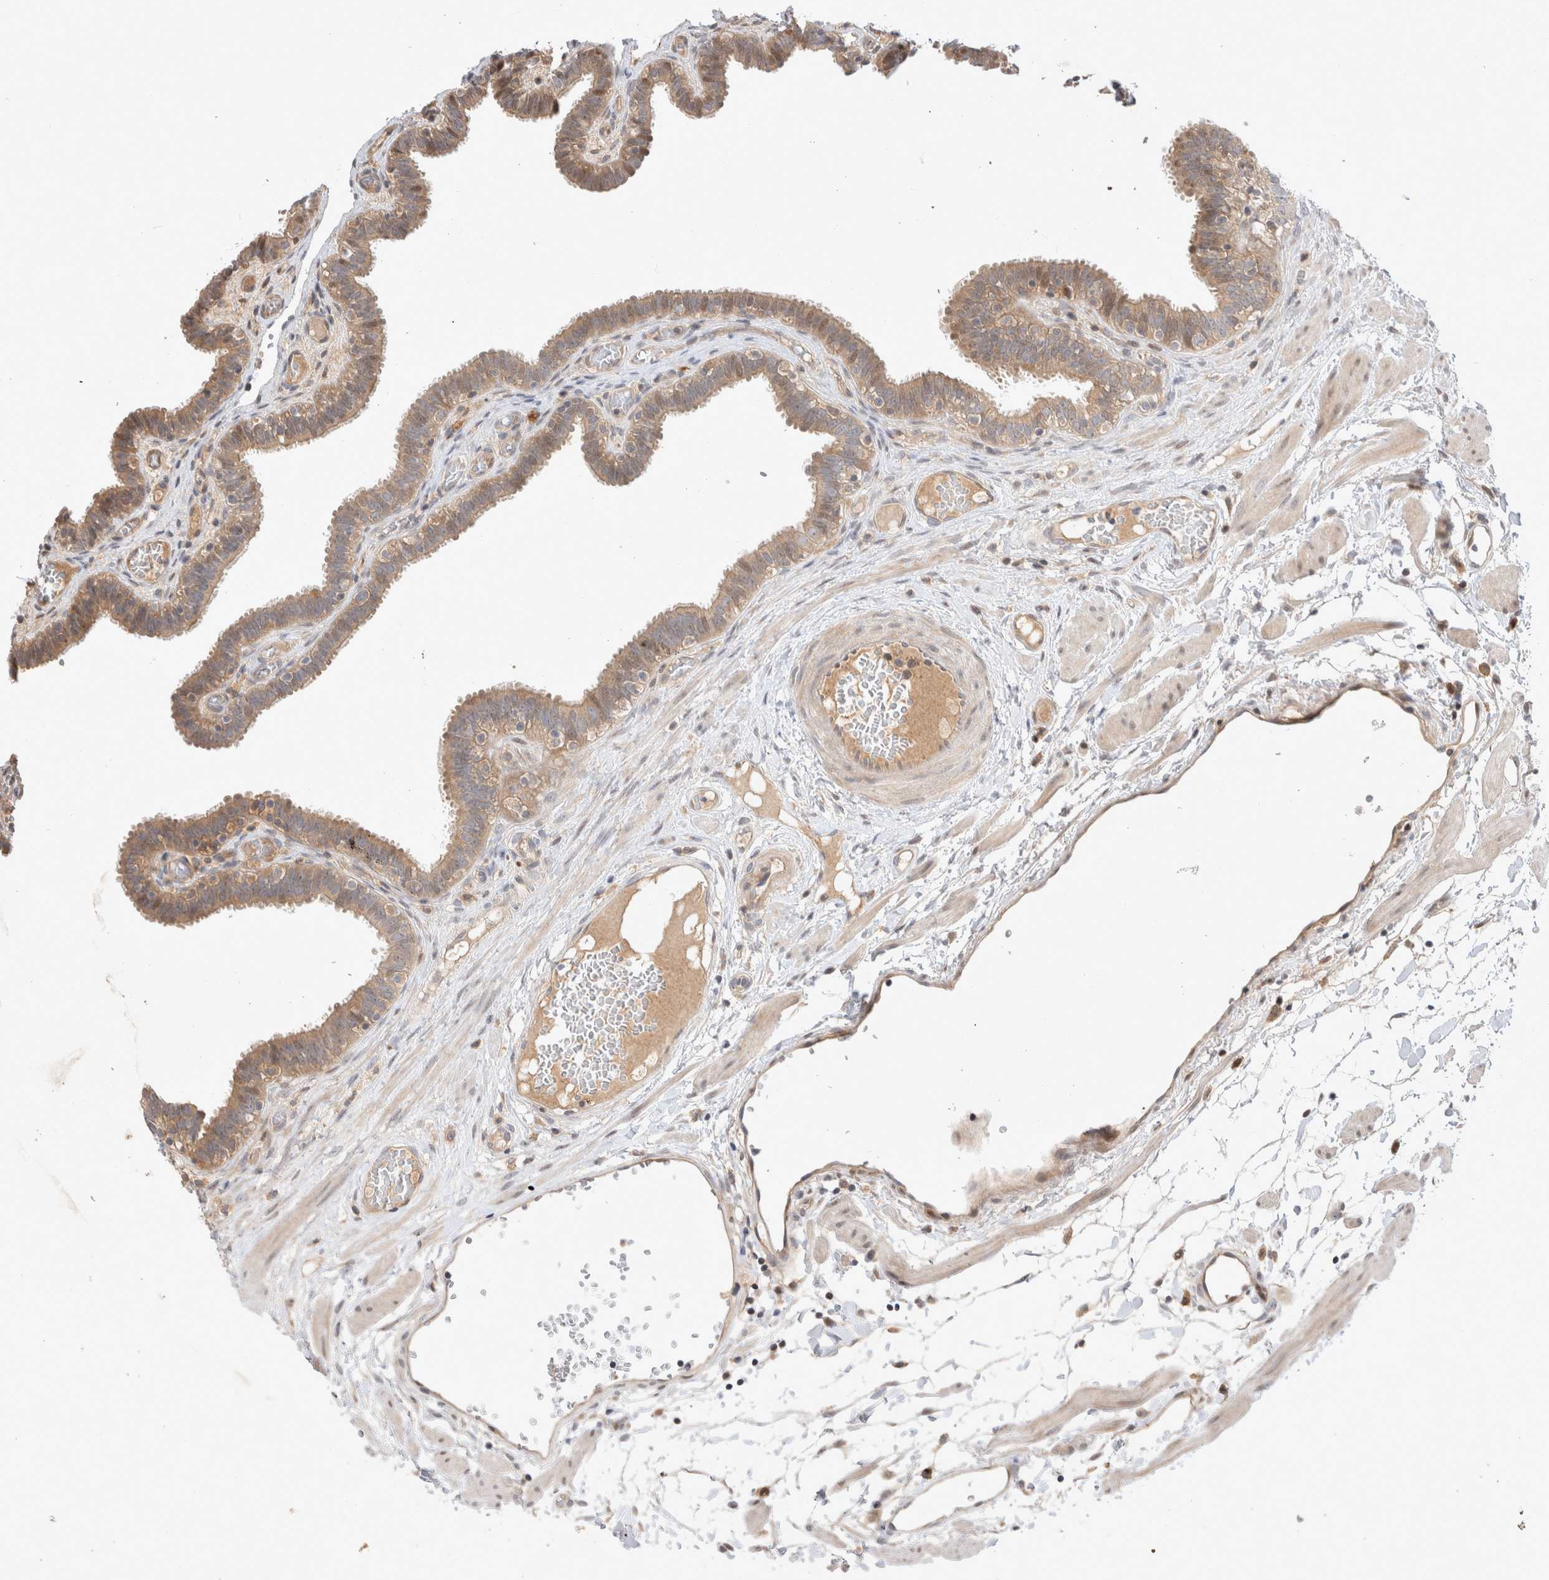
{"staining": {"intensity": "weak", "quantity": ">75%", "location": "cytoplasmic/membranous"}, "tissue": "fallopian tube", "cell_type": "Glandular cells", "image_type": "normal", "snomed": [{"axis": "morphology", "description": "Normal tissue, NOS"}, {"axis": "topography", "description": "Fallopian tube"}, {"axis": "topography", "description": "Placenta"}], "caption": "The immunohistochemical stain shows weak cytoplasmic/membranous staining in glandular cells of normal fallopian tube. The staining was performed using DAB to visualize the protein expression in brown, while the nuclei were stained in blue with hematoxylin (Magnification: 20x).", "gene": "HTT", "patient": {"sex": "female", "age": 32}}